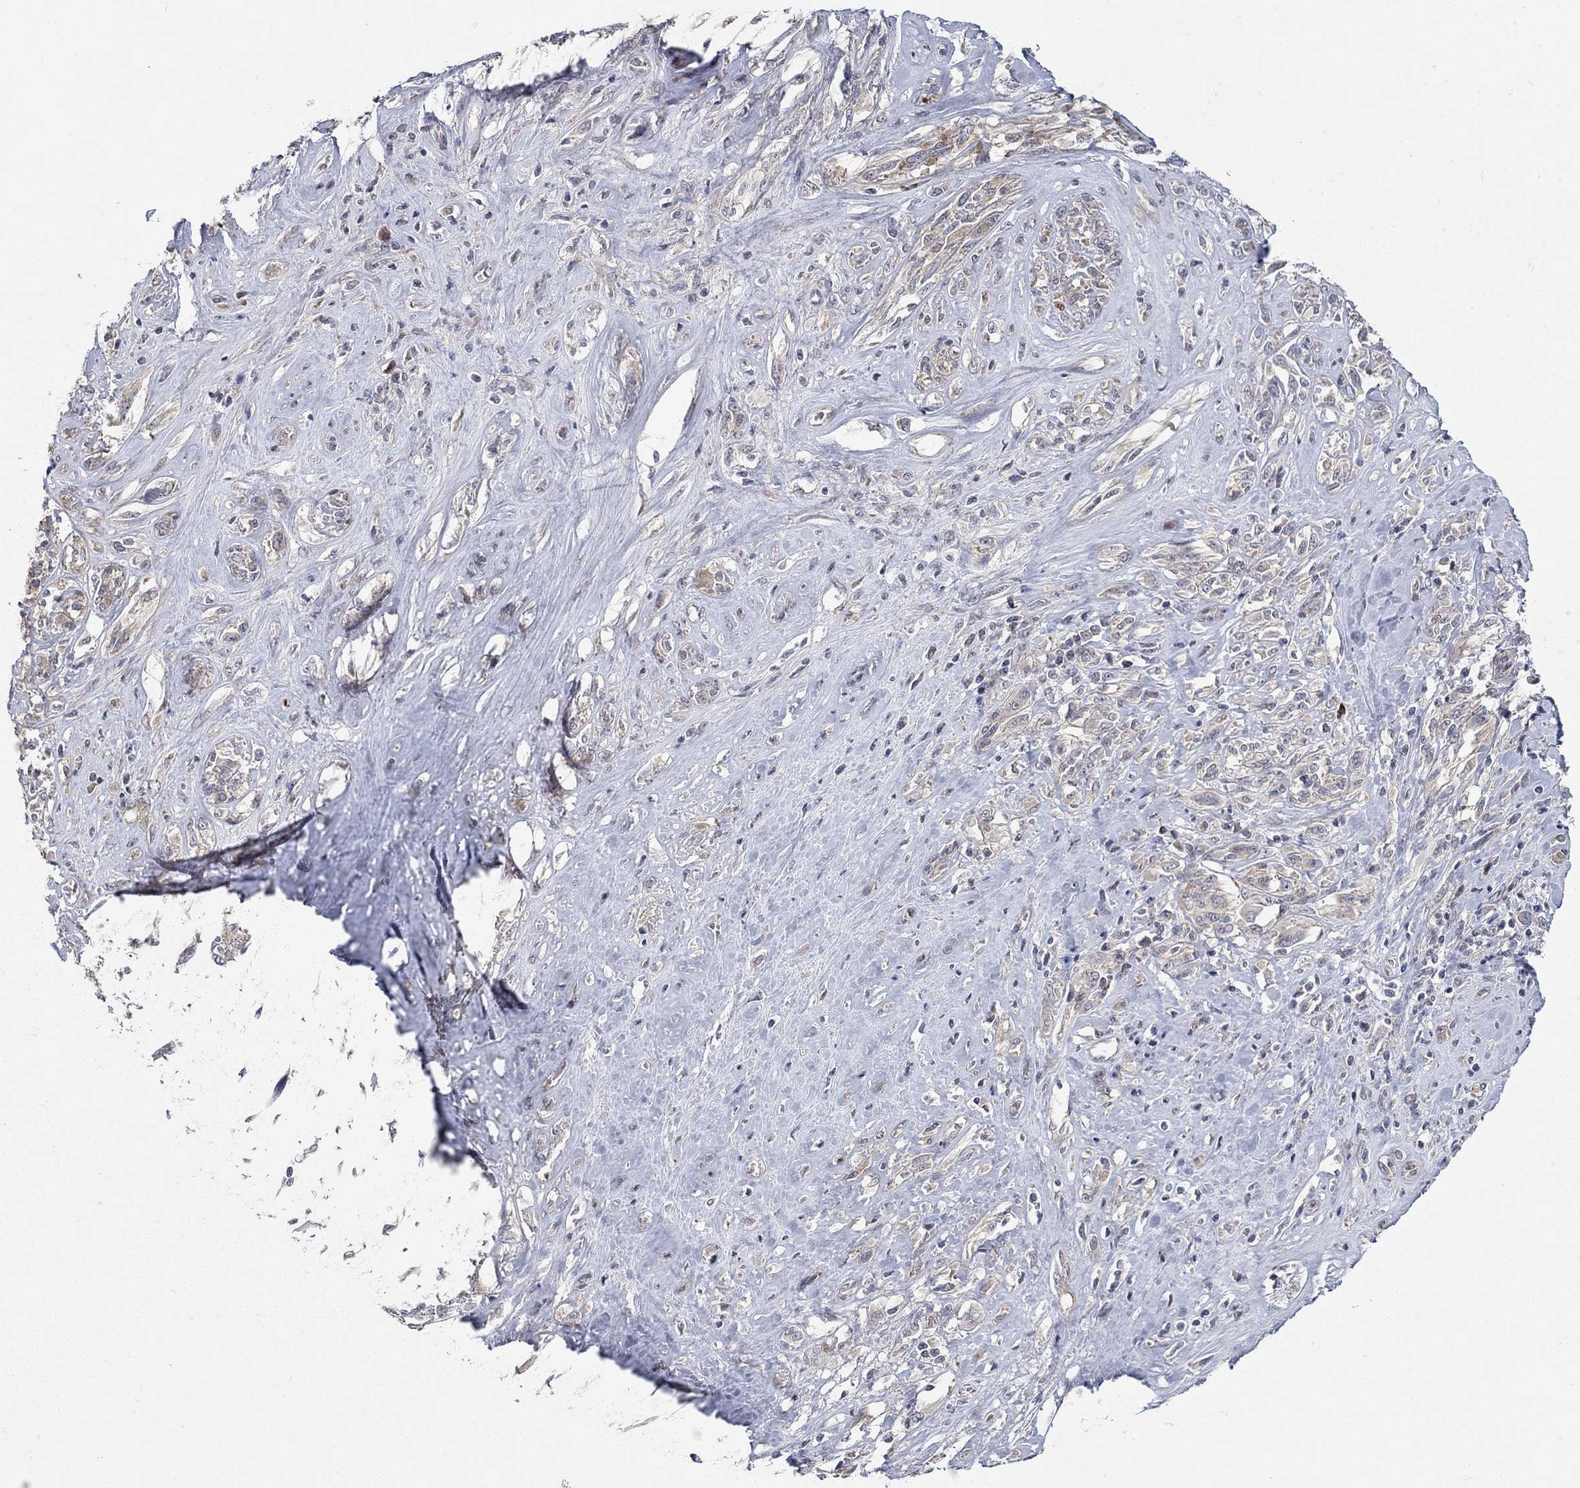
{"staining": {"intensity": "negative", "quantity": "none", "location": "none"}, "tissue": "melanoma", "cell_type": "Tumor cells", "image_type": "cancer", "snomed": [{"axis": "morphology", "description": "Malignant melanoma, NOS"}, {"axis": "topography", "description": "Skin"}], "caption": "Immunohistochemical staining of human malignant melanoma demonstrates no significant positivity in tumor cells.", "gene": "WASF3", "patient": {"sex": "female", "age": 91}}